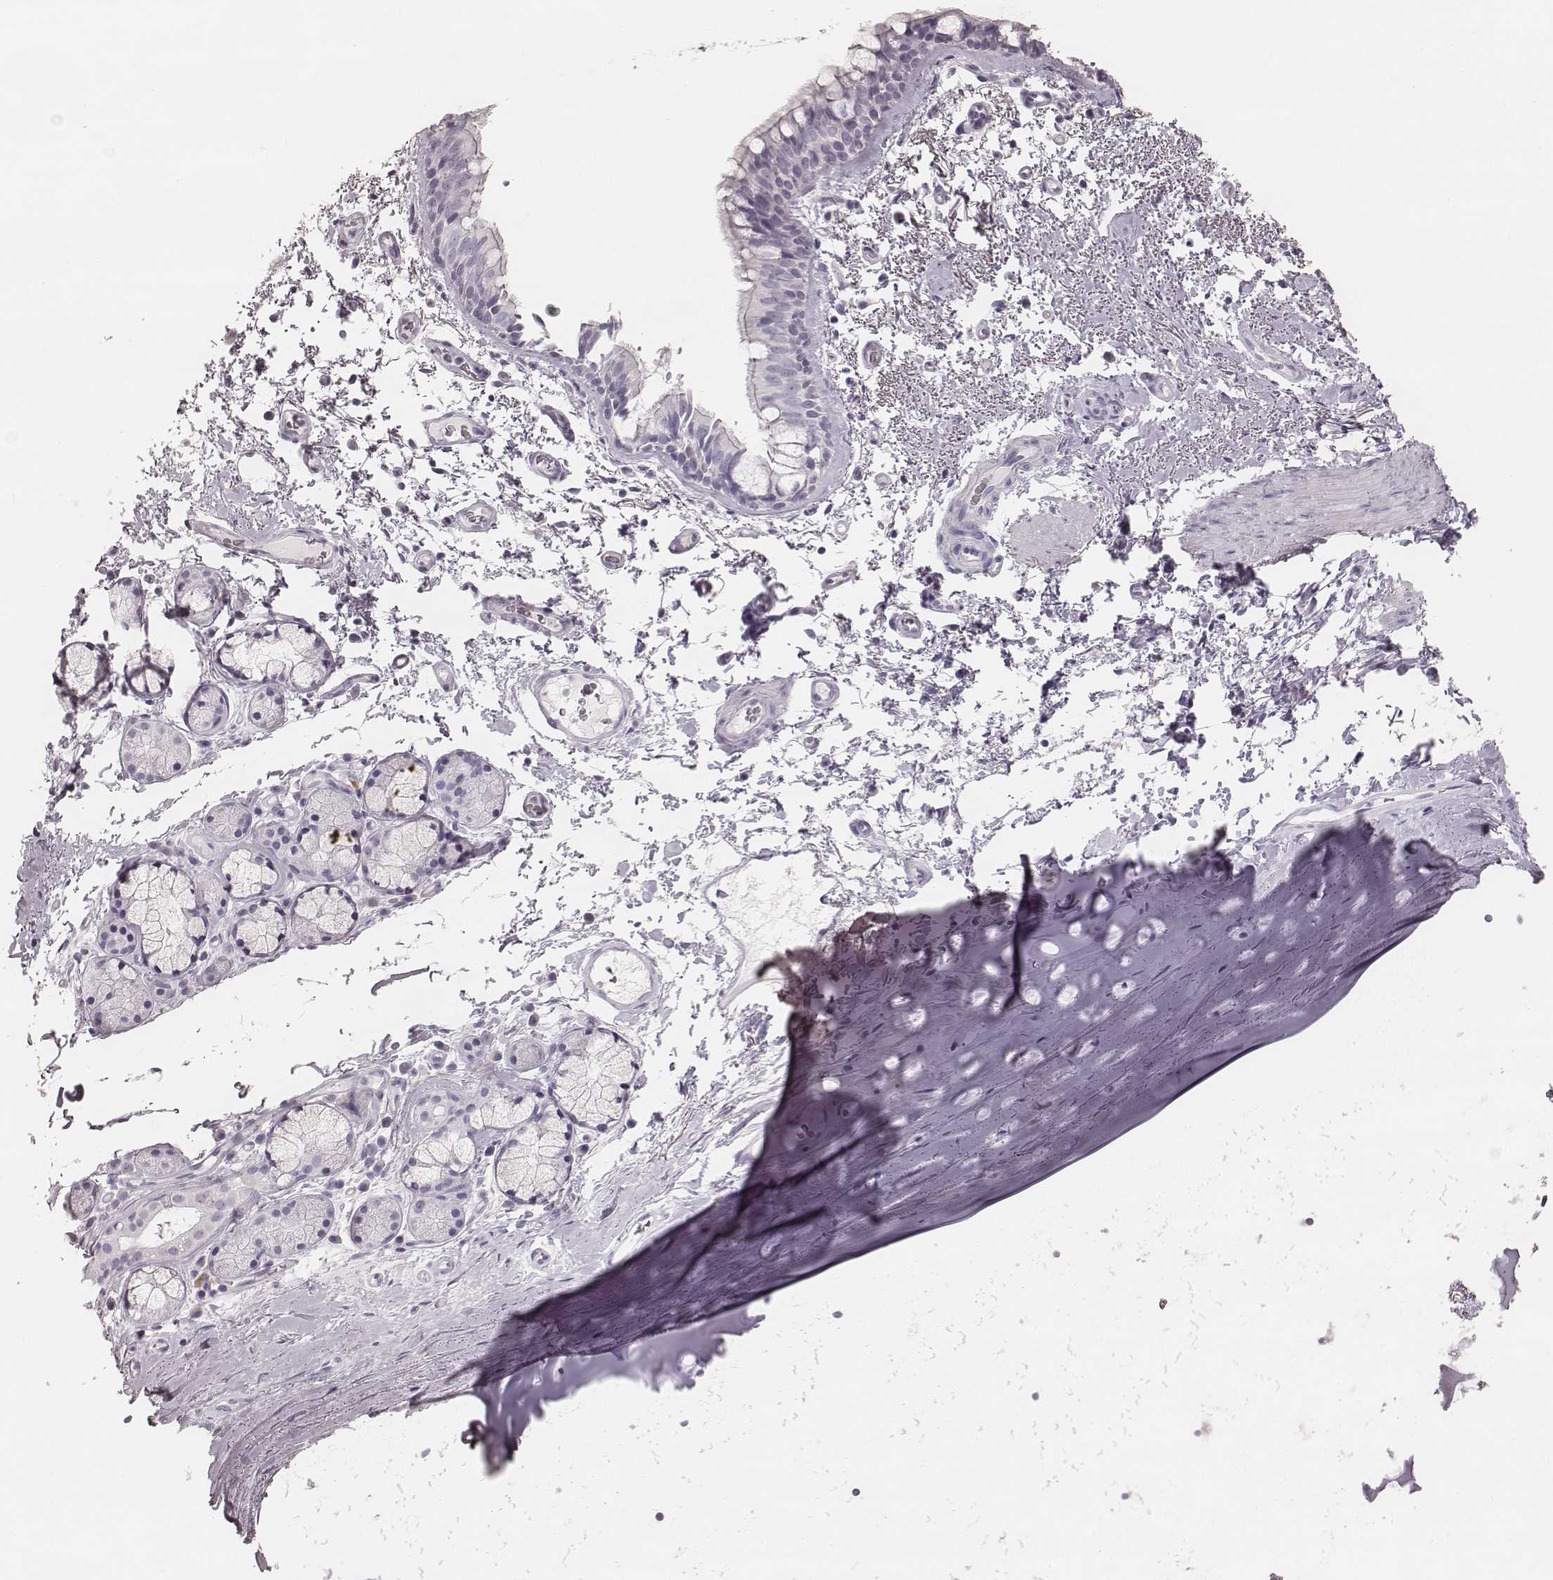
{"staining": {"intensity": "negative", "quantity": "none", "location": "none"}, "tissue": "bronchus", "cell_type": "Respiratory epithelial cells", "image_type": "normal", "snomed": [{"axis": "morphology", "description": "Normal tissue, NOS"}, {"axis": "topography", "description": "Bronchus"}], "caption": "Immunohistochemistry (IHC) histopathology image of unremarkable bronchus: human bronchus stained with DAB exhibits no significant protein positivity in respiratory epithelial cells.", "gene": "KRT82", "patient": {"sex": "female", "age": 64}}